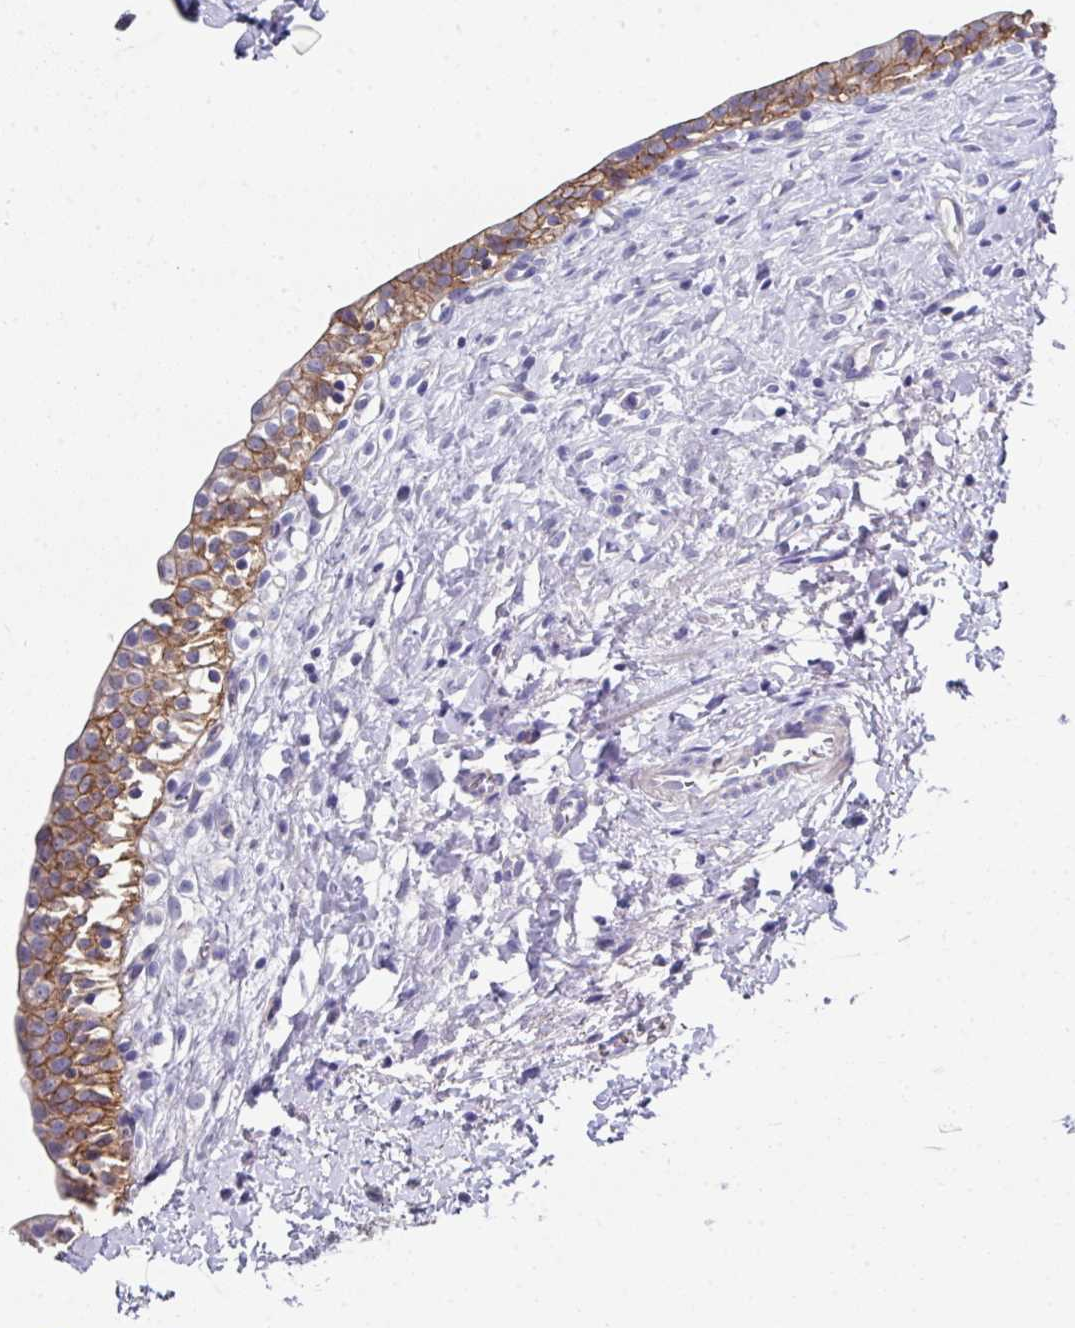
{"staining": {"intensity": "strong", "quantity": "25%-75%", "location": "cytoplasmic/membranous"}, "tissue": "urinary bladder", "cell_type": "Urothelial cells", "image_type": "normal", "snomed": [{"axis": "morphology", "description": "Normal tissue, NOS"}, {"axis": "topography", "description": "Urinary bladder"}], "caption": "Unremarkable urinary bladder reveals strong cytoplasmic/membranous positivity in about 25%-75% of urothelial cells, visualized by immunohistochemistry.", "gene": "CLDN1", "patient": {"sex": "male", "age": 51}}